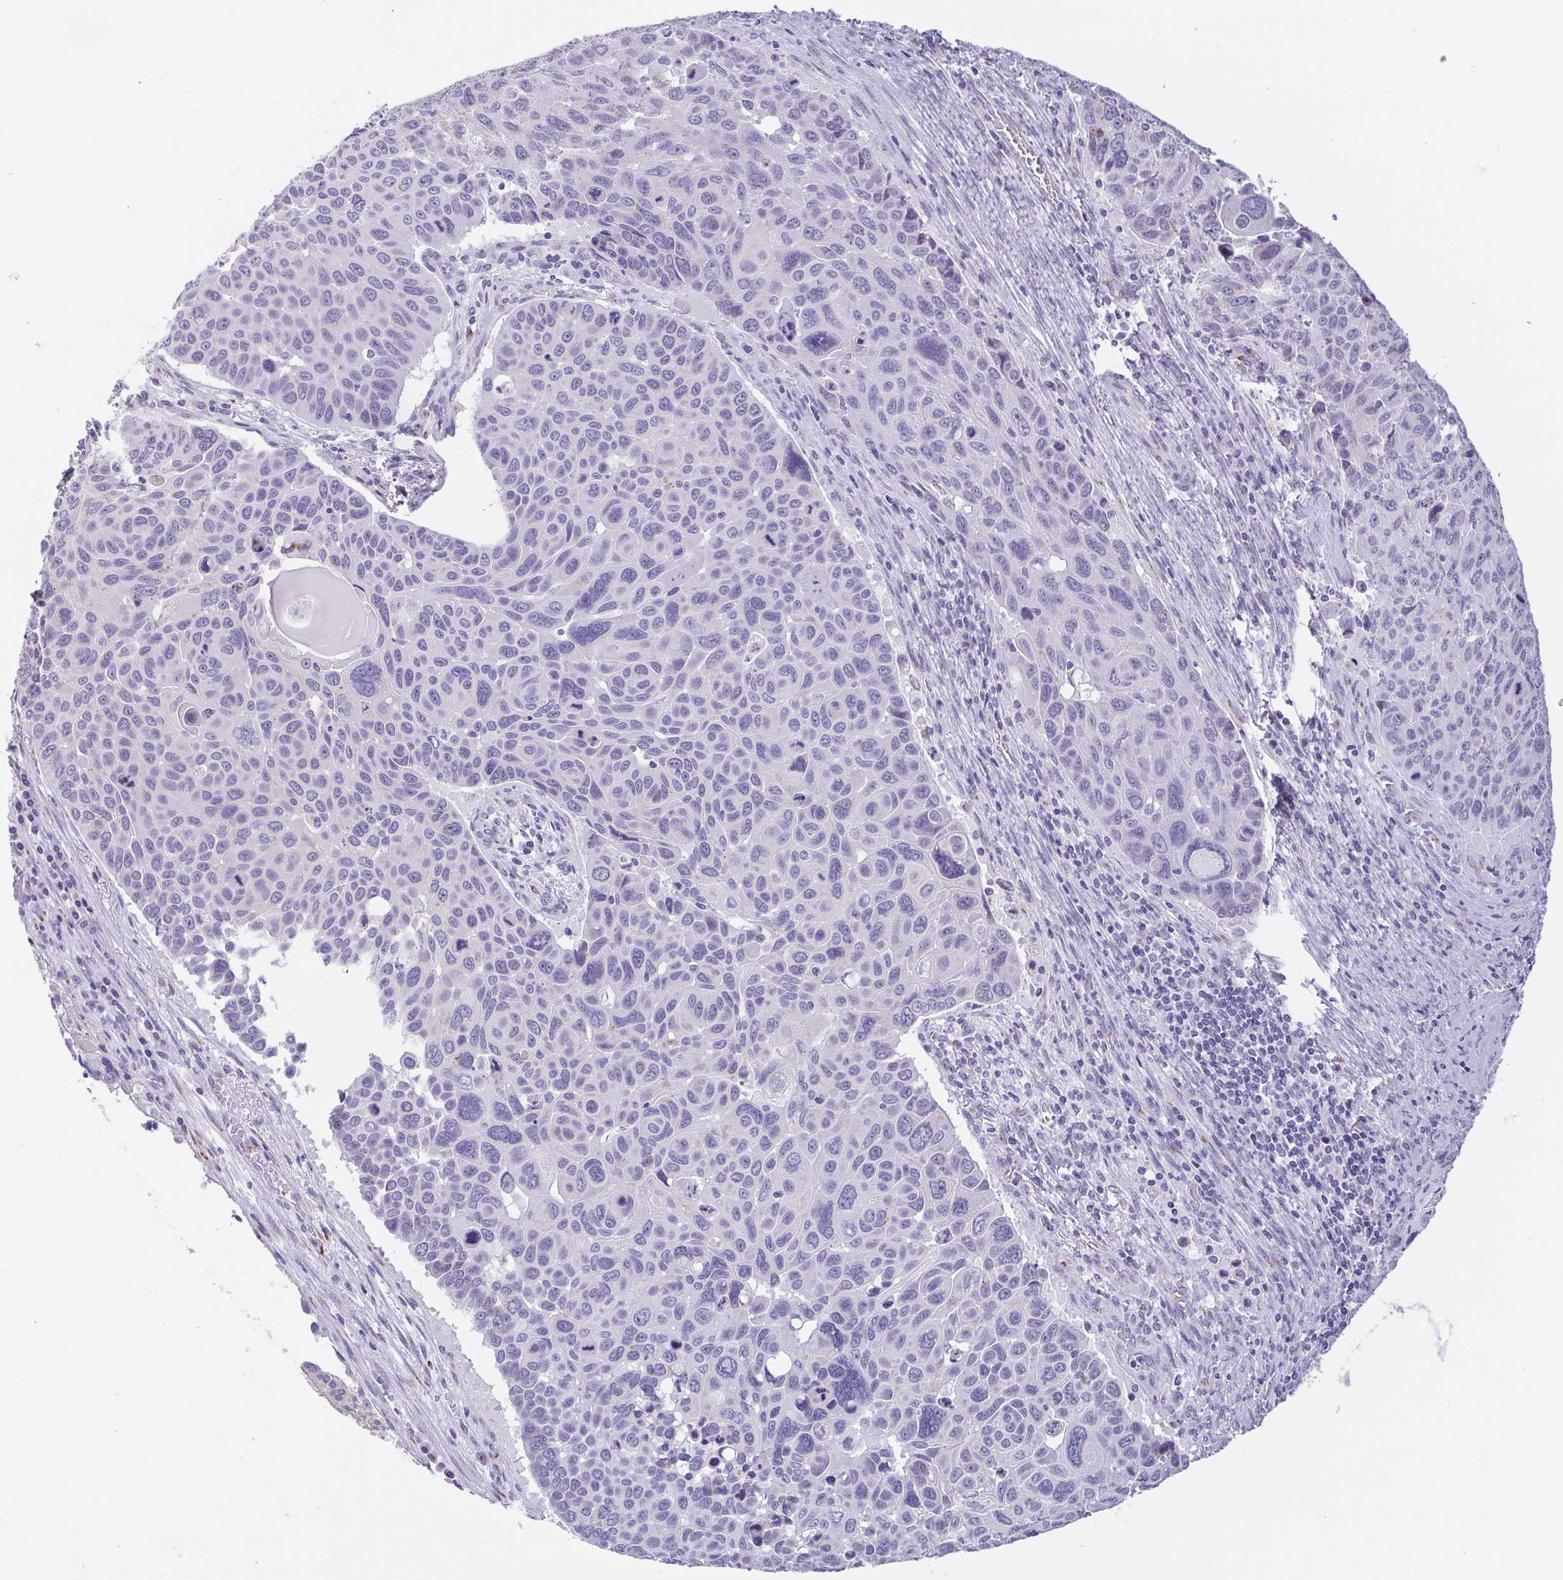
{"staining": {"intensity": "negative", "quantity": "none", "location": "none"}, "tissue": "lung cancer", "cell_type": "Tumor cells", "image_type": "cancer", "snomed": [{"axis": "morphology", "description": "Squamous cell carcinoma, NOS"}, {"axis": "topography", "description": "Lung"}], "caption": "Tumor cells are negative for brown protein staining in lung cancer (squamous cell carcinoma). (DAB immunohistochemistry (IHC) with hematoxylin counter stain).", "gene": "SULT1B1", "patient": {"sex": "male", "age": 68}}